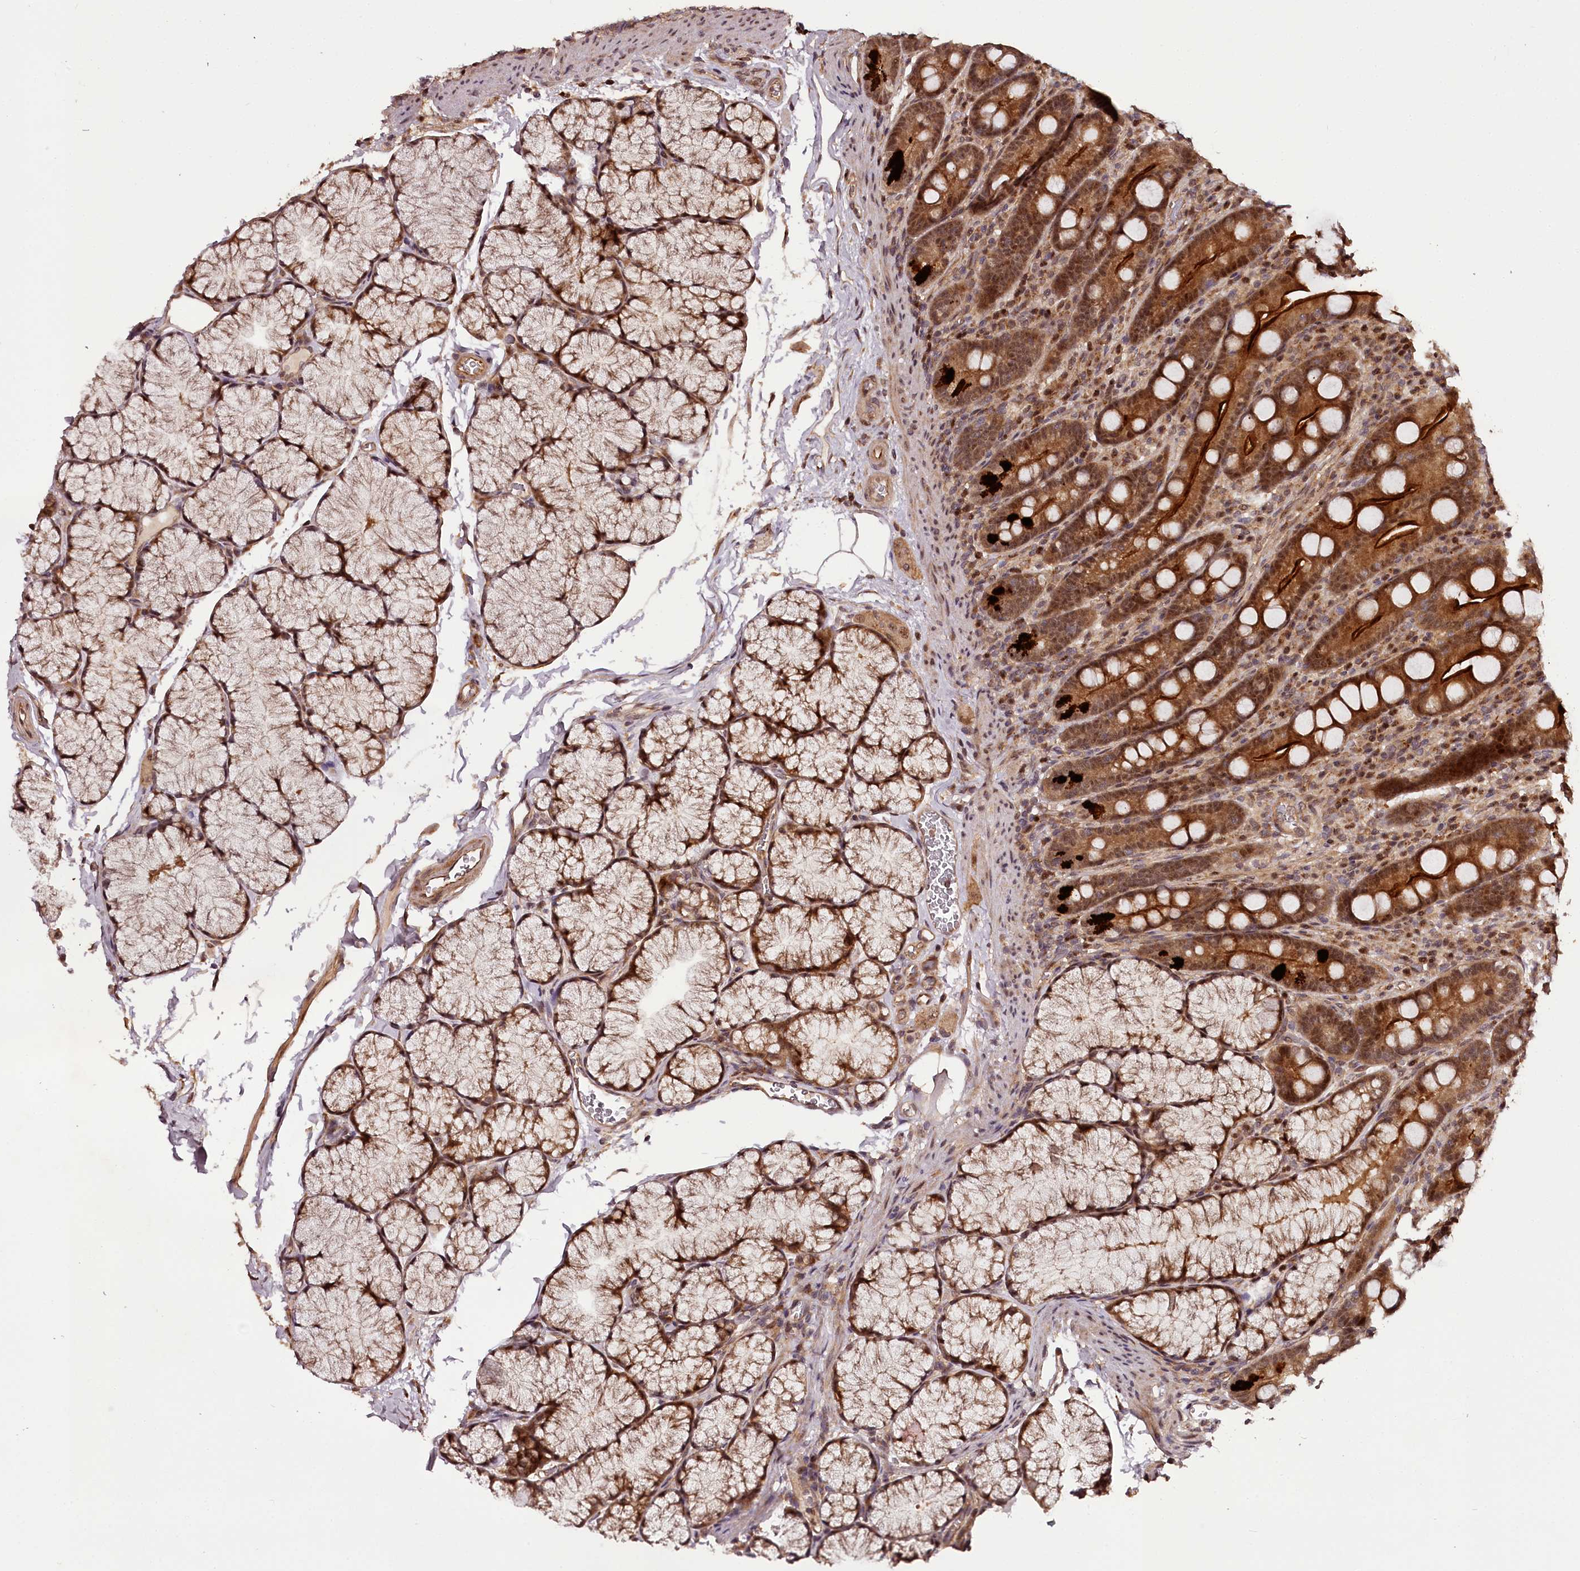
{"staining": {"intensity": "strong", "quantity": ">75%", "location": "cytoplasmic/membranous,nuclear"}, "tissue": "duodenum", "cell_type": "Glandular cells", "image_type": "normal", "snomed": [{"axis": "morphology", "description": "Normal tissue, NOS"}, {"axis": "topography", "description": "Duodenum"}], "caption": "Immunohistochemistry (DAB) staining of benign human duodenum reveals strong cytoplasmic/membranous,nuclear protein expression in about >75% of glandular cells.", "gene": "MAML3", "patient": {"sex": "male", "age": 35}}